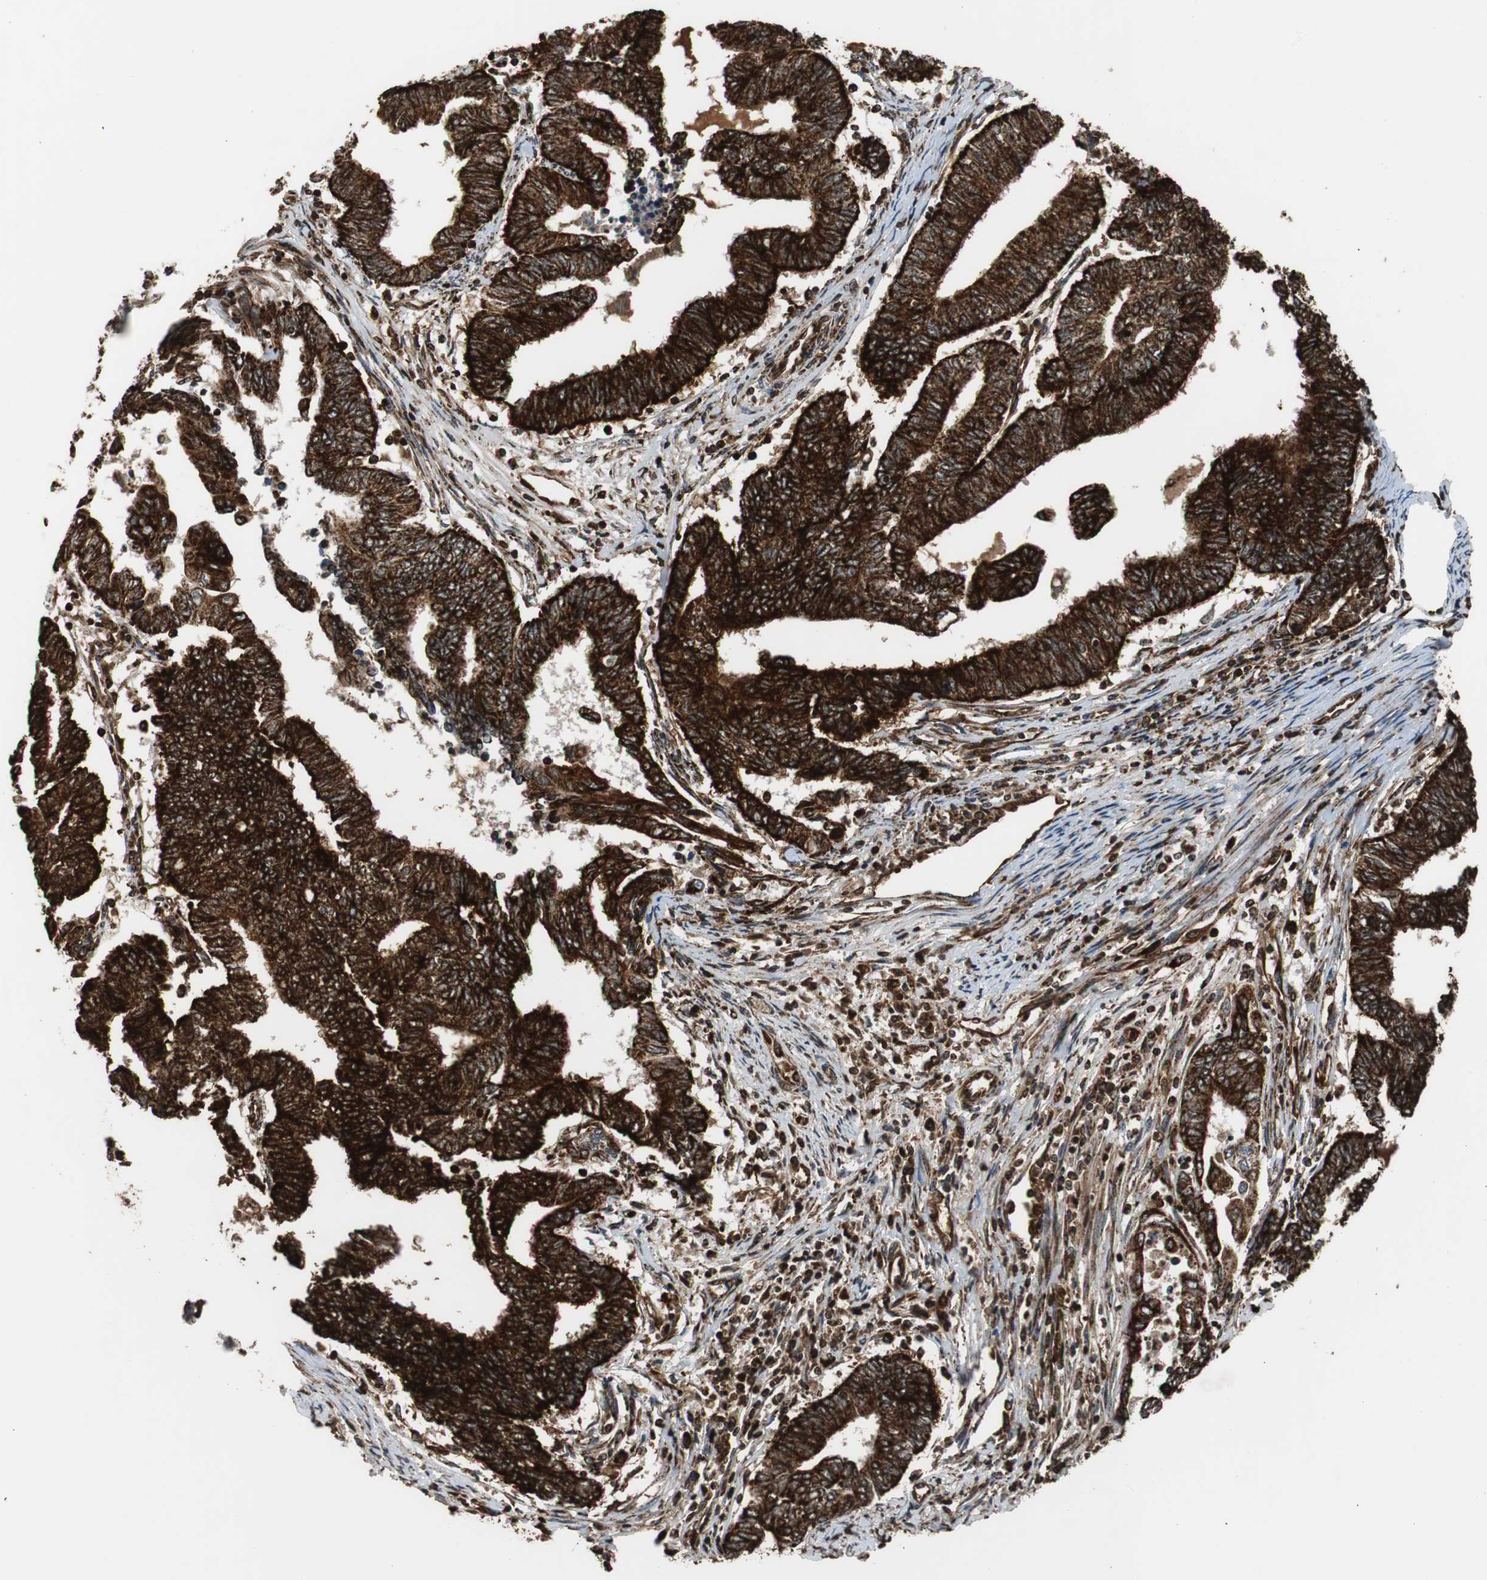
{"staining": {"intensity": "strong", "quantity": ">75%", "location": "cytoplasmic/membranous"}, "tissue": "endometrial cancer", "cell_type": "Tumor cells", "image_type": "cancer", "snomed": [{"axis": "morphology", "description": "Adenocarcinoma, NOS"}, {"axis": "topography", "description": "Uterus"}, {"axis": "topography", "description": "Endometrium"}], "caption": "Adenocarcinoma (endometrial) stained with a protein marker demonstrates strong staining in tumor cells.", "gene": "HSPA9", "patient": {"sex": "female", "age": 70}}